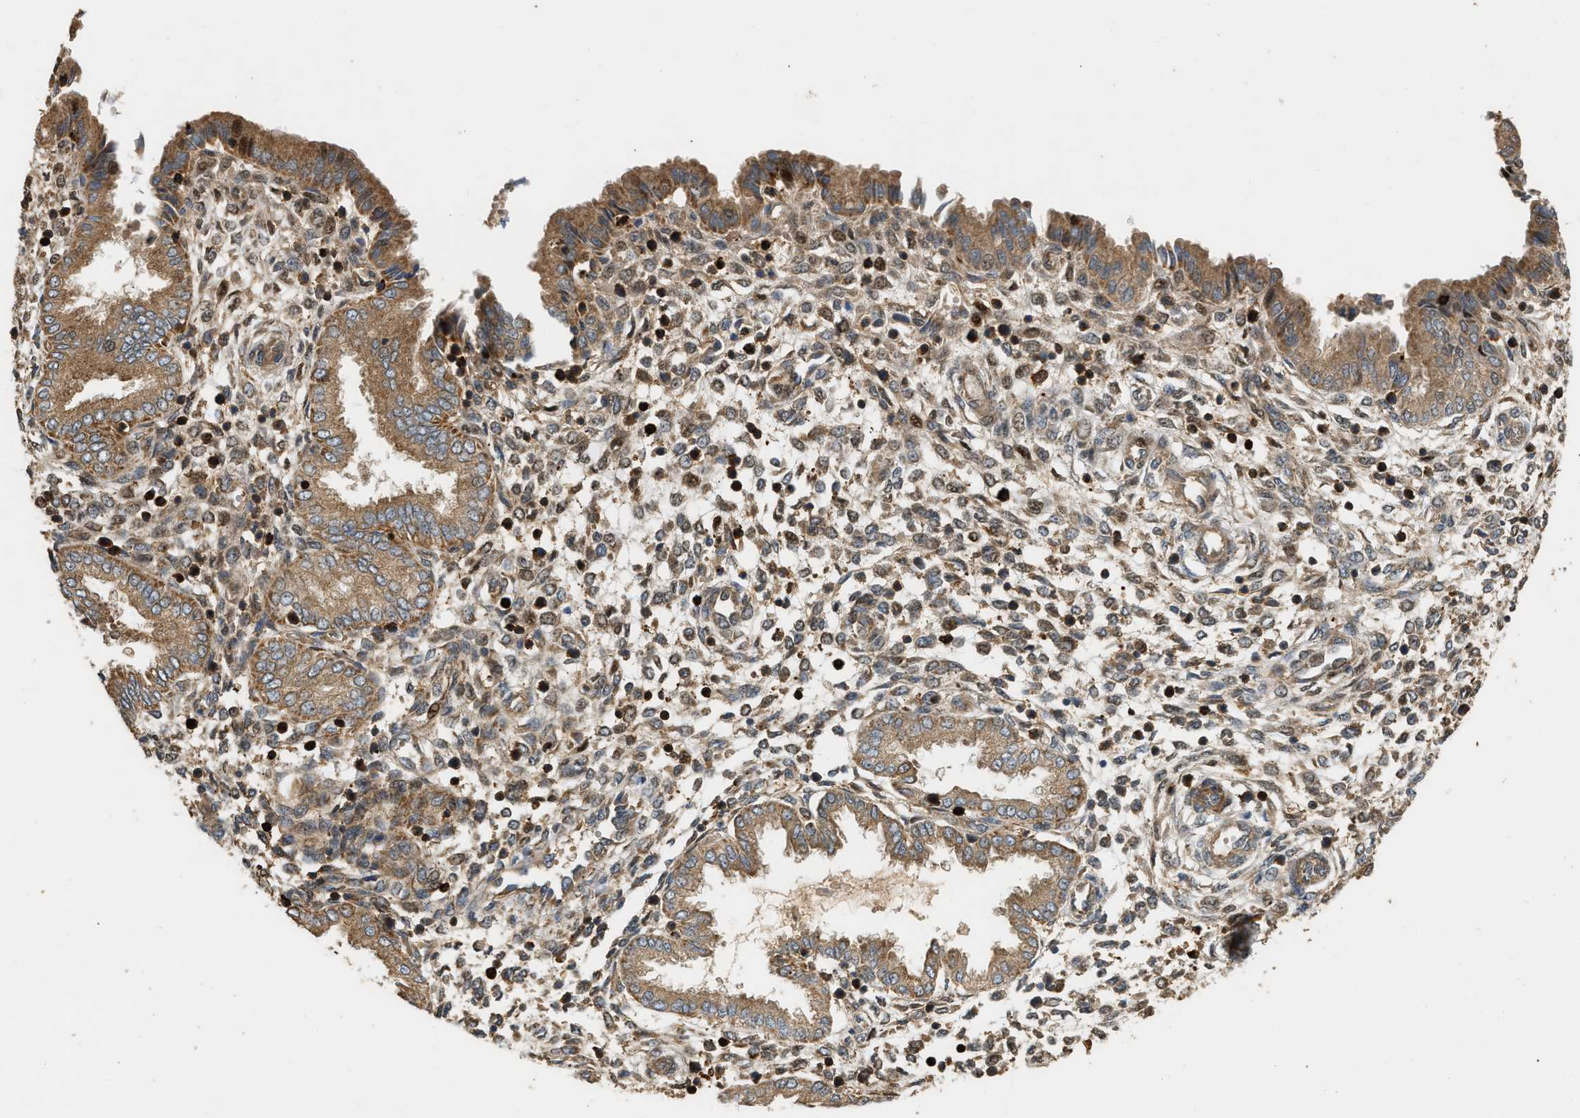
{"staining": {"intensity": "moderate", "quantity": ">75%", "location": "cytoplasmic/membranous"}, "tissue": "endometrium", "cell_type": "Cells in endometrial stroma", "image_type": "normal", "snomed": [{"axis": "morphology", "description": "Normal tissue, NOS"}, {"axis": "topography", "description": "Uterus"}, {"axis": "topography", "description": "Endometrium"}], "caption": "Immunohistochemistry (IHC) (DAB (3,3'-diaminobenzidine)) staining of benign endometrium demonstrates moderate cytoplasmic/membranous protein expression in approximately >75% of cells in endometrial stroma.", "gene": "ENSG00000282218", "patient": {"sex": "female", "age": 33}}